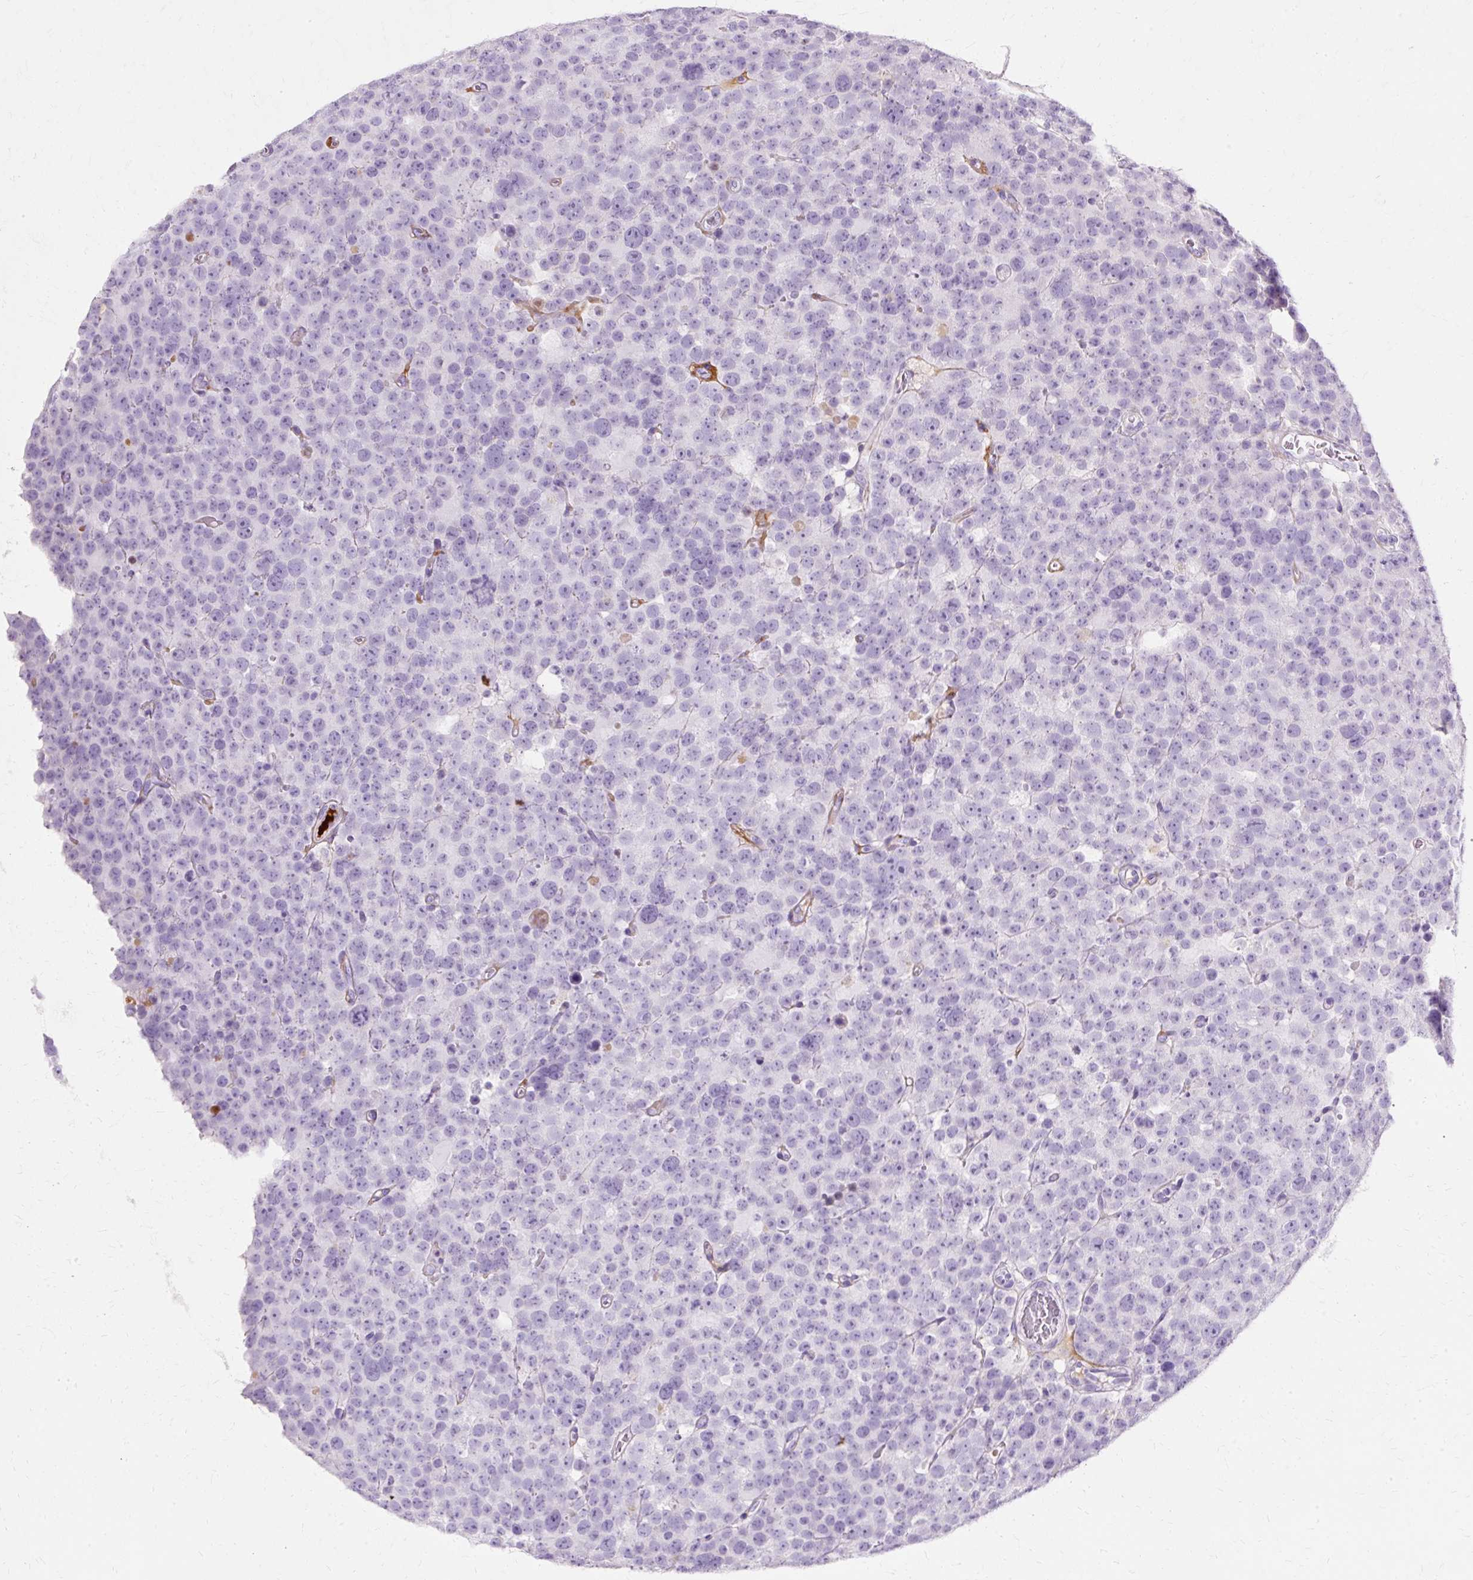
{"staining": {"intensity": "negative", "quantity": "none", "location": "none"}, "tissue": "testis cancer", "cell_type": "Tumor cells", "image_type": "cancer", "snomed": [{"axis": "morphology", "description": "Seminoma, NOS"}, {"axis": "topography", "description": "Testis"}], "caption": "Image shows no significant protein positivity in tumor cells of testis seminoma.", "gene": "DEFA1", "patient": {"sex": "male", "age": 71}}